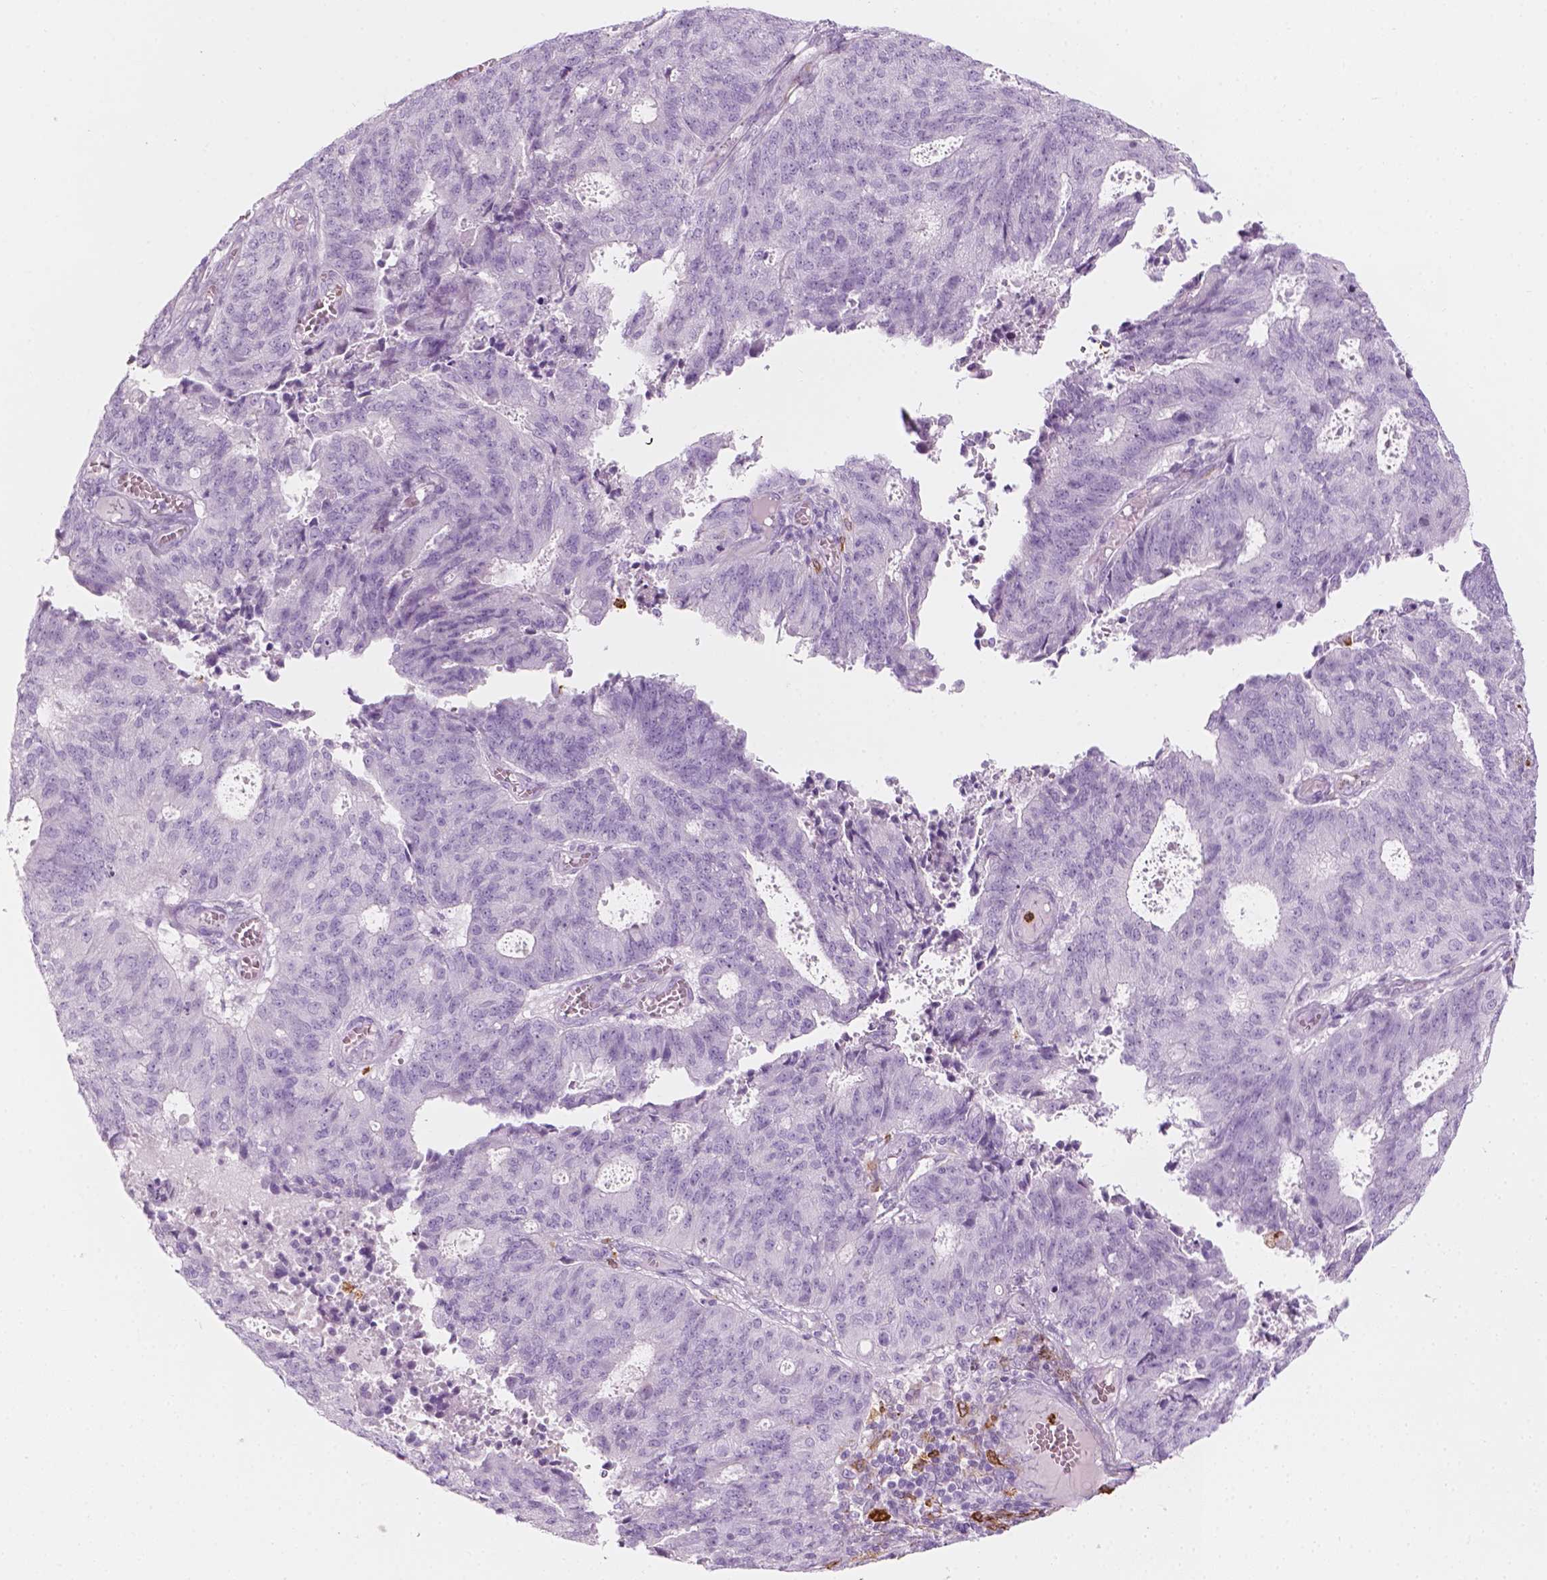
{"staining": {"intensity": "negative", "quantity": "none", "location": "none"}, "tissue": "endometrial cancer", "cell_type": "Tumor cells", "image_type": "cancer", "snomed": [{"axis": "morphology", "description": "Adenocarcinoma, NOS"}, {"axis": "topography", "description": "Endometrium"}], "caption": "IHC image of neoplastic tissue: human adenocarcinoma (endometrial) stained with DAB shows no significant protein staining in tumor cells.", "gene": "CES1", "patient": {"sex": "female", "age": 82}}